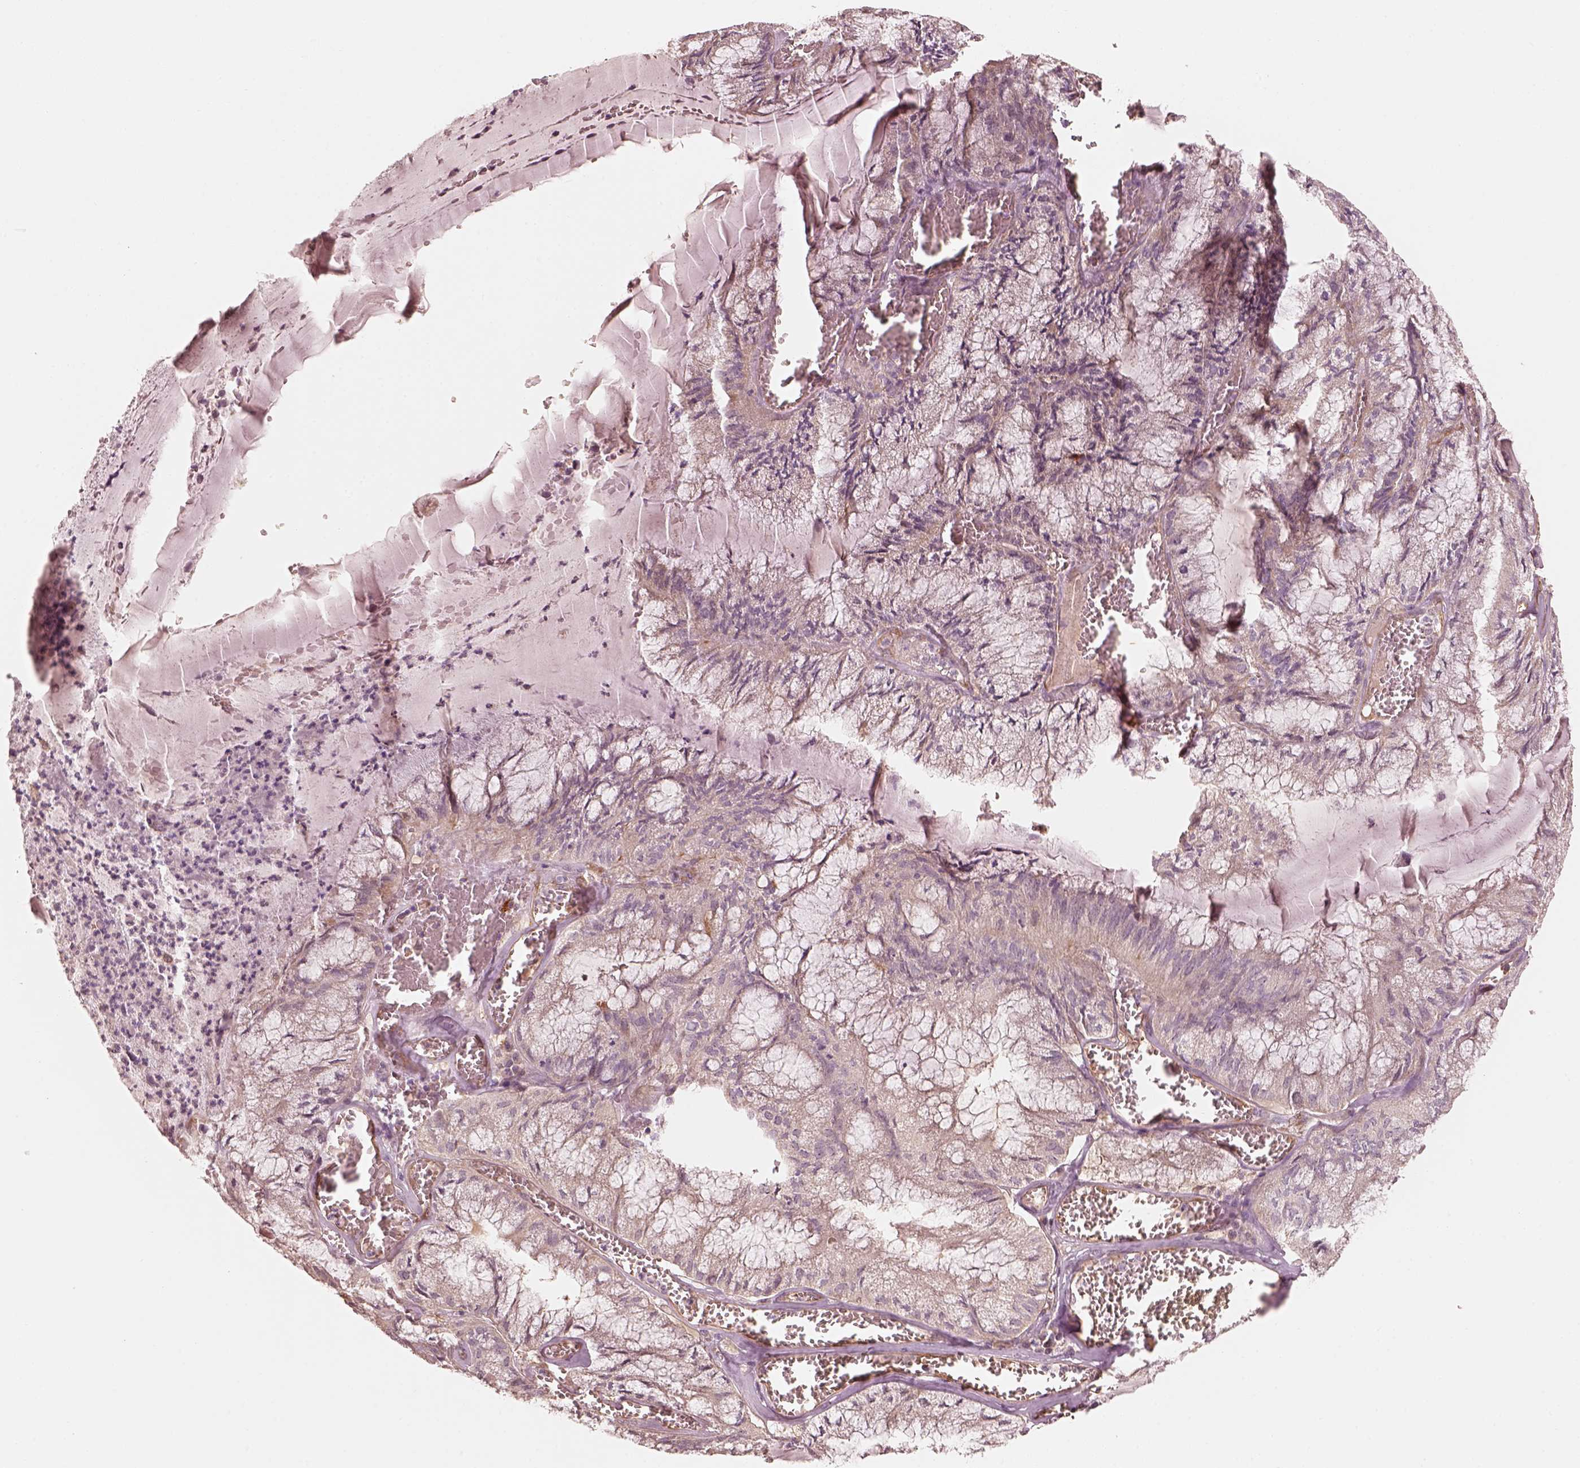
{"staining": {"intensity": "negative", "quantity": "none", "location": "none"}, "tissue": "endometrial cancer", "cell_type": "Tumor cells", "image_type": "cancer", "snomed": [{"axis": "morphology", "description": "Carcinoma, NOS"}, {"axis": "topography", "description": "Endometrium"}], "caption": "Immunohistochemistry (IHC) photomicrograph of neoplastic tissue: endometrial cancer (carcinoma) stained with DAB (3,3'-diaminobenzidine) displays no significant protein positivity in tumor cells.", "gene": "FSCN1", "patient": {"sex": "female", "age": 62}}